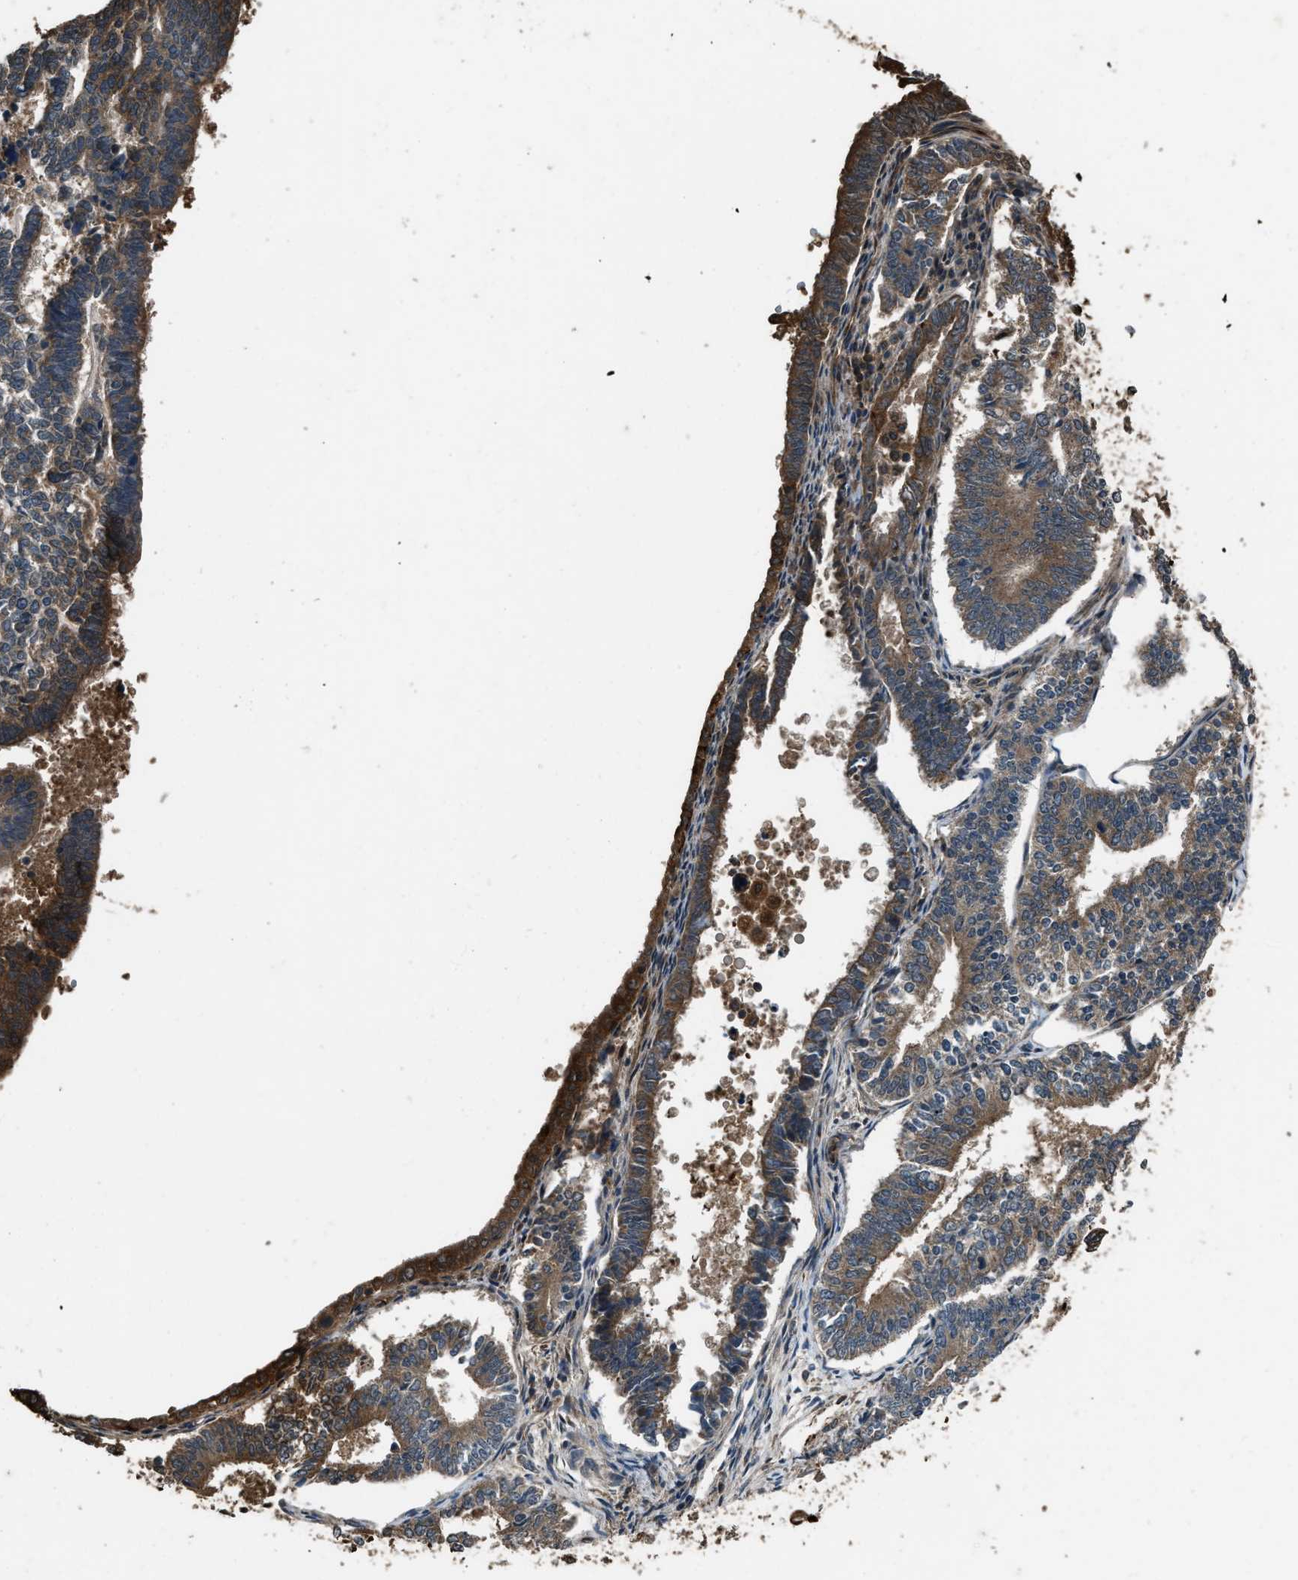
{"staining": {"intensity": "moderate", "quantity": ">75%", "location": "cytoplasmic/membranous"}, "tissue": "endometrial cancer", "cell_type": "Tumor cells", "image_type": "cancer", "snomed": [{"axis": "morphology", "description": "Adenocarcinoma, NOS"}, {"axis": "topography", "description": "Endometrium"}], "caption": "Protein expression analysis of human endometrial cancer reveals moderate cytoplasmic/membranous positivity in about >75% of tumor cells.", "gene": "IRAK4", "patient": {"sex": "female", "age": 70}}